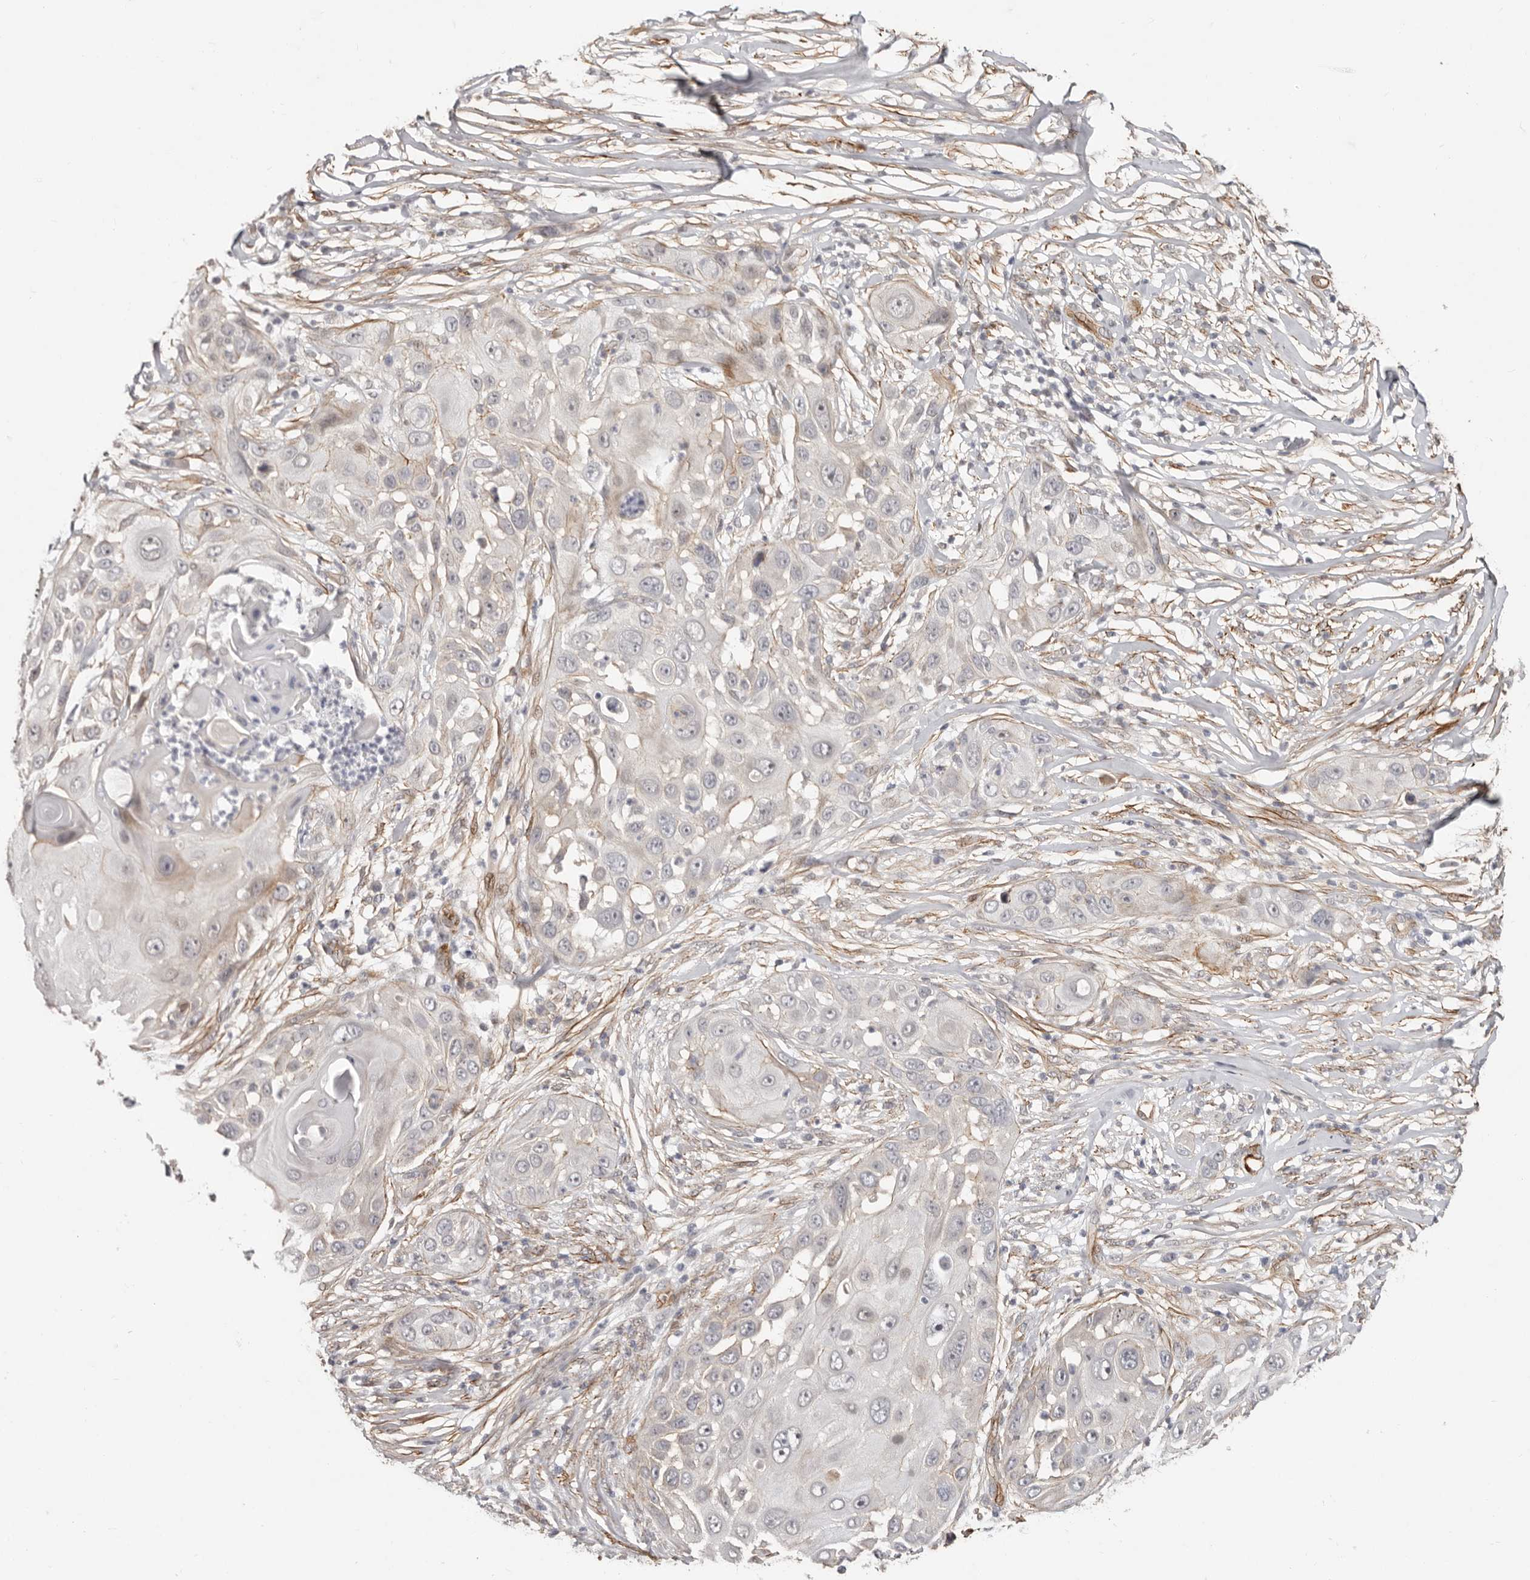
{"staining": {"intensity": "negative", "quantity": "none", "location": "none"}, "tissue": "skin cancer", "cell_type": "Tumor cells", "image_type": "cancer", "snomed": [{"axis": "morphology", "description": "Squamous cell carcinoma, NOS"}, {"axis": "topography", "description": "Skin"}], "caption": "Photomicrograph shows no significant protein expression in tumor cells of skin cancer (squamous cell carcinoma).", "gene": "SZT2", "patient": {"sex": "female", "age": 44}}